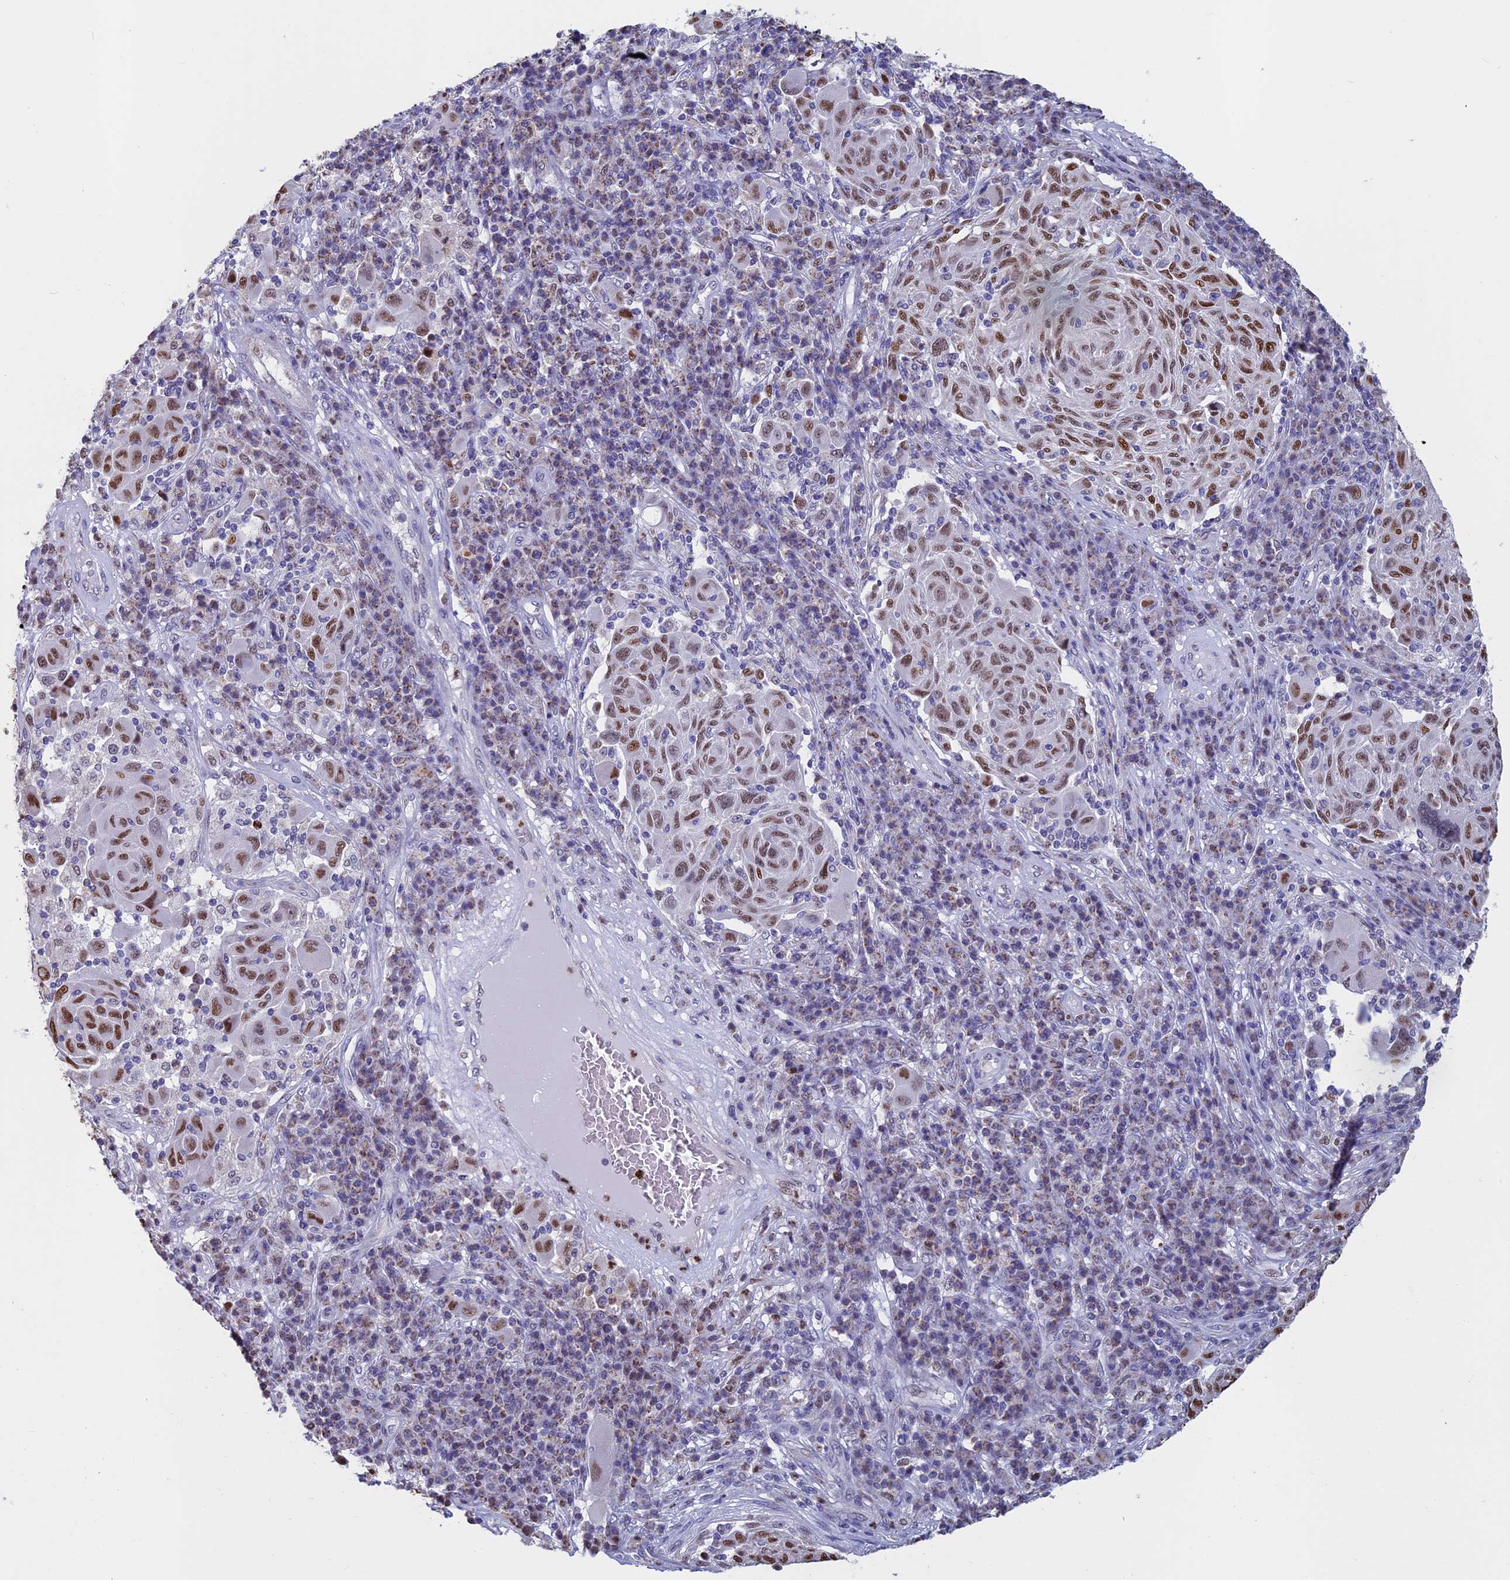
{"staining": {"intensity": "moderate", "quantity": "<25%", "location": "nuclear"}, "tissue": "melanoma", "cell_type": "Tumor cells", "image_type": "cancer", "snomed": [{"axis": "morphology", "description": "Malignant melanoma, NOS"}, {"axis": "topography", "description": "Skin"}], "caption": "Immunohistochemical staining of human malignant melanoma displays moderate nuclear protein positivity in about <25% of tumor cells.", "gene": "ACSS1", "patient": {"sex": "male", "age": 53}}